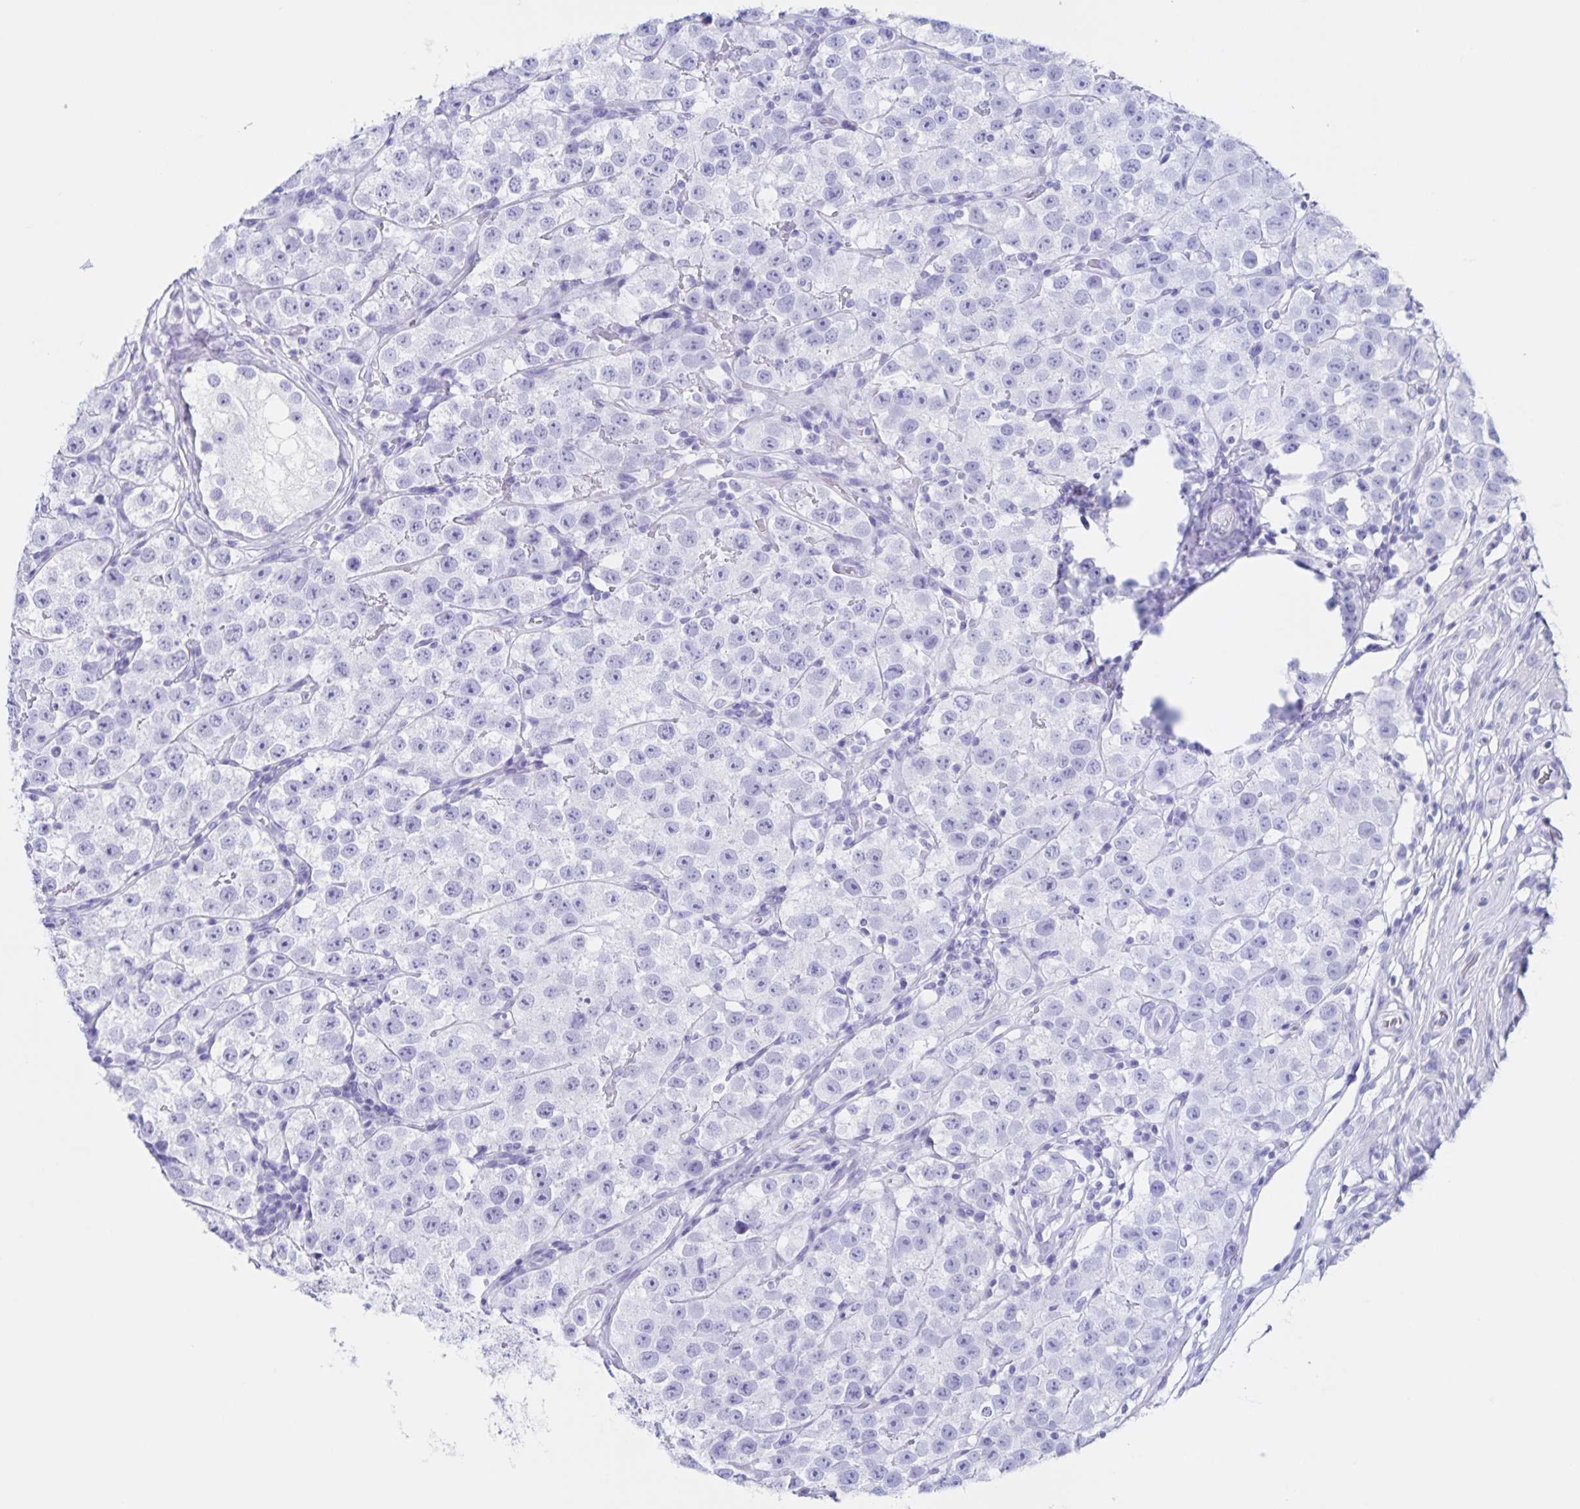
{"staining": {"intensity": "negative", "quantity": "none", "location": "none"}, "tissue": "testis cancer", "cell_type": "Tumor cells", "image_type": "cancer", "snomed": [{"axis": "morphology", "description": "Seminoma, NOS"}, {"axis": "topography", "description": "Testis"}], "caption": "DAB (3,3'-diaminobenzidine) immunohistochemical staining of testis cancer reveals no significant staining in tumor cells. (Brightfield microscopy of DAB (3,3'-diaminobenzidine) immunohistochemistry at high magnification).", "gene": "C12orf56", "patient": {"sex": "male", "age": 34}}